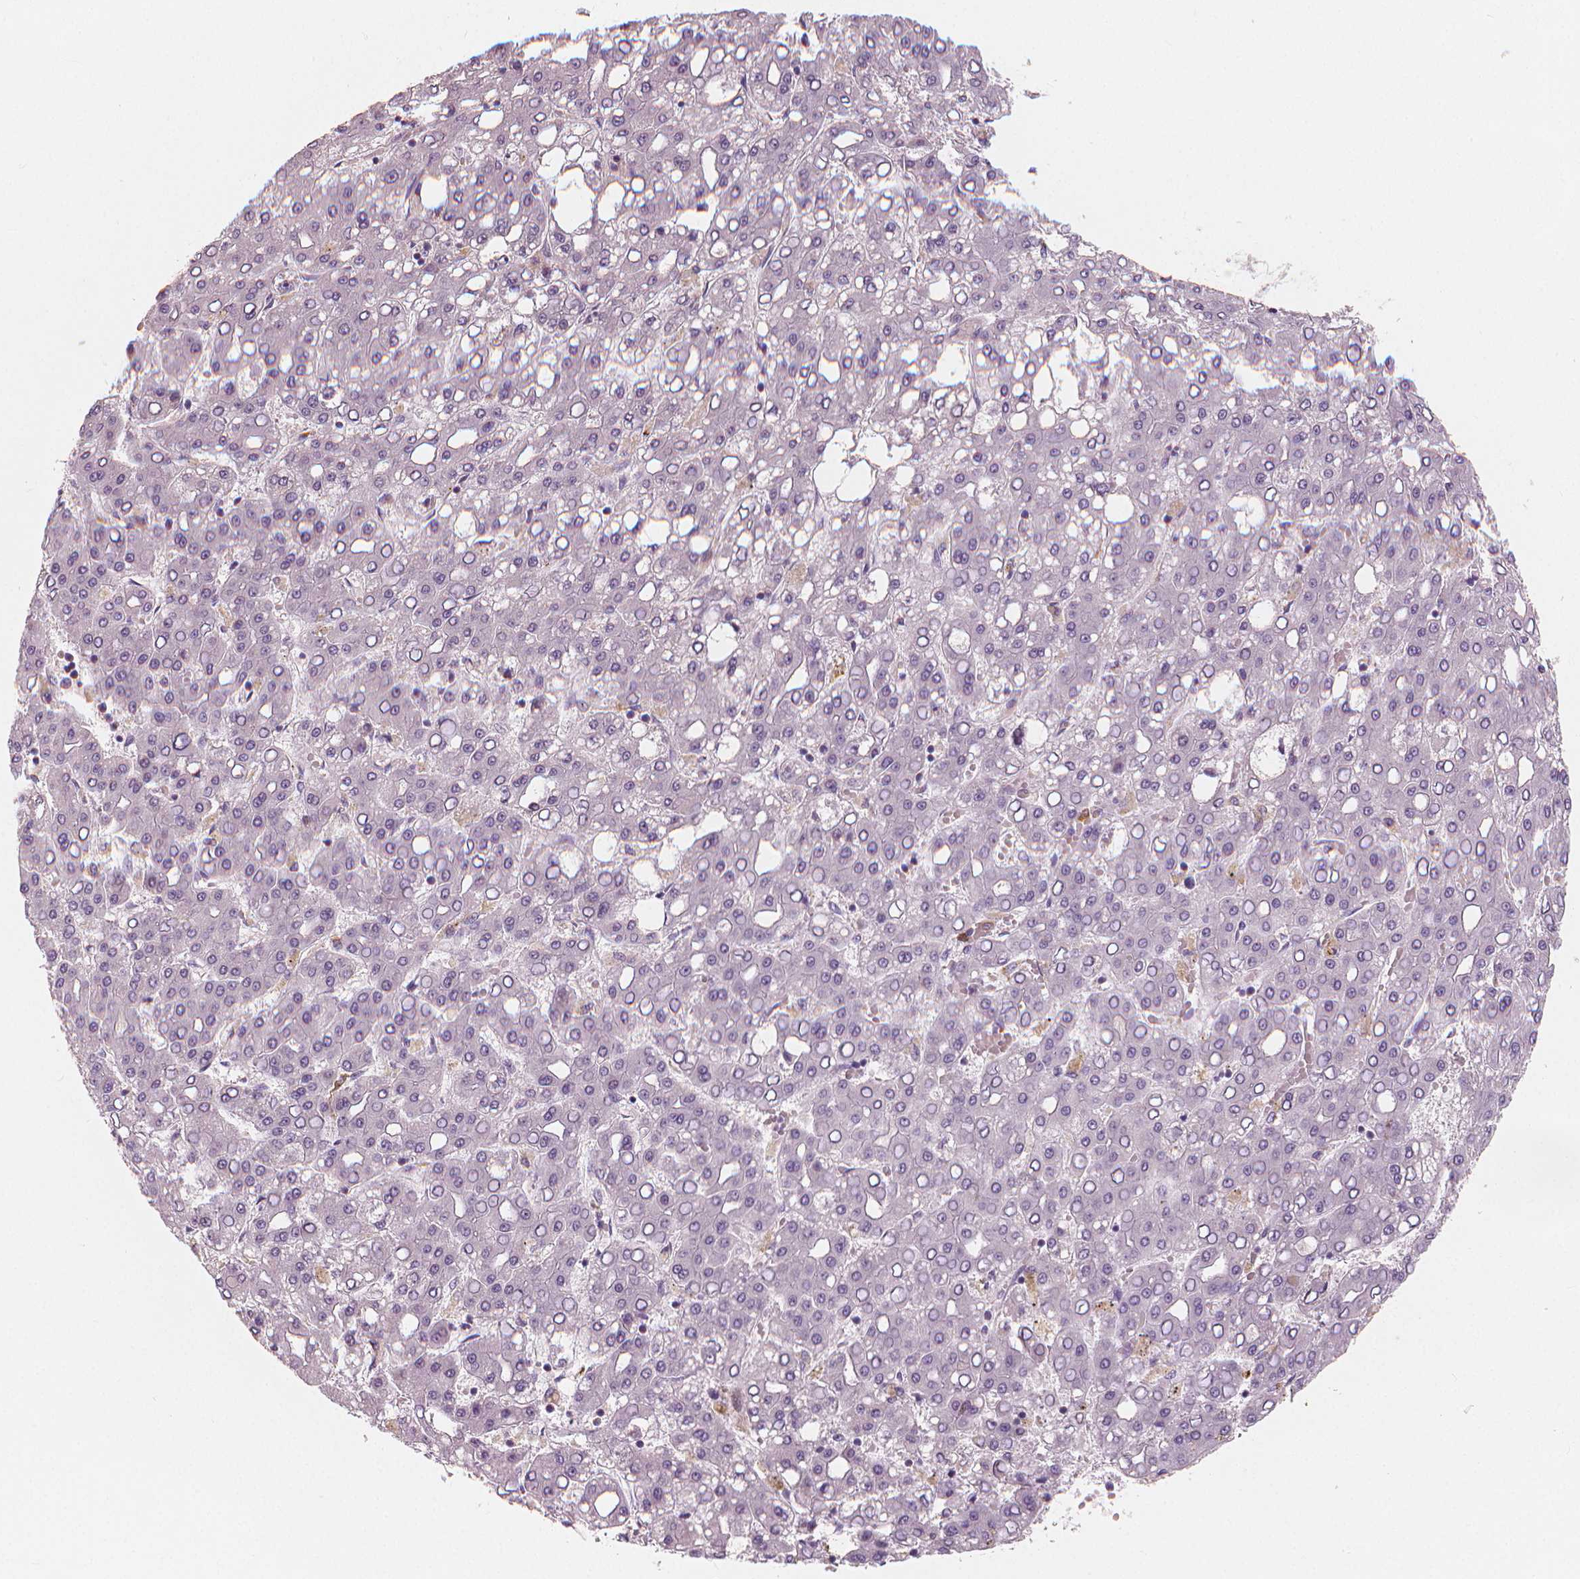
{"staining": {"intensity": "negative", "quantity": "none", "location": "none"}, "tissue": "liver cancer", "cell_type": "Tumor cells", "image_type": "cancer", "snomed": [{"axis": "morphology", "description": "Carcinoma, Hepatocellular, NOS"}, {"axis": "topography", "description": "Liver"}], "caption": "The histopathology image demonstrates no staining of tumor cells in hepatocellular carcinoma (liver).", "gene": "RNASE7", "patient": {"sex": "male", "age": 65}}